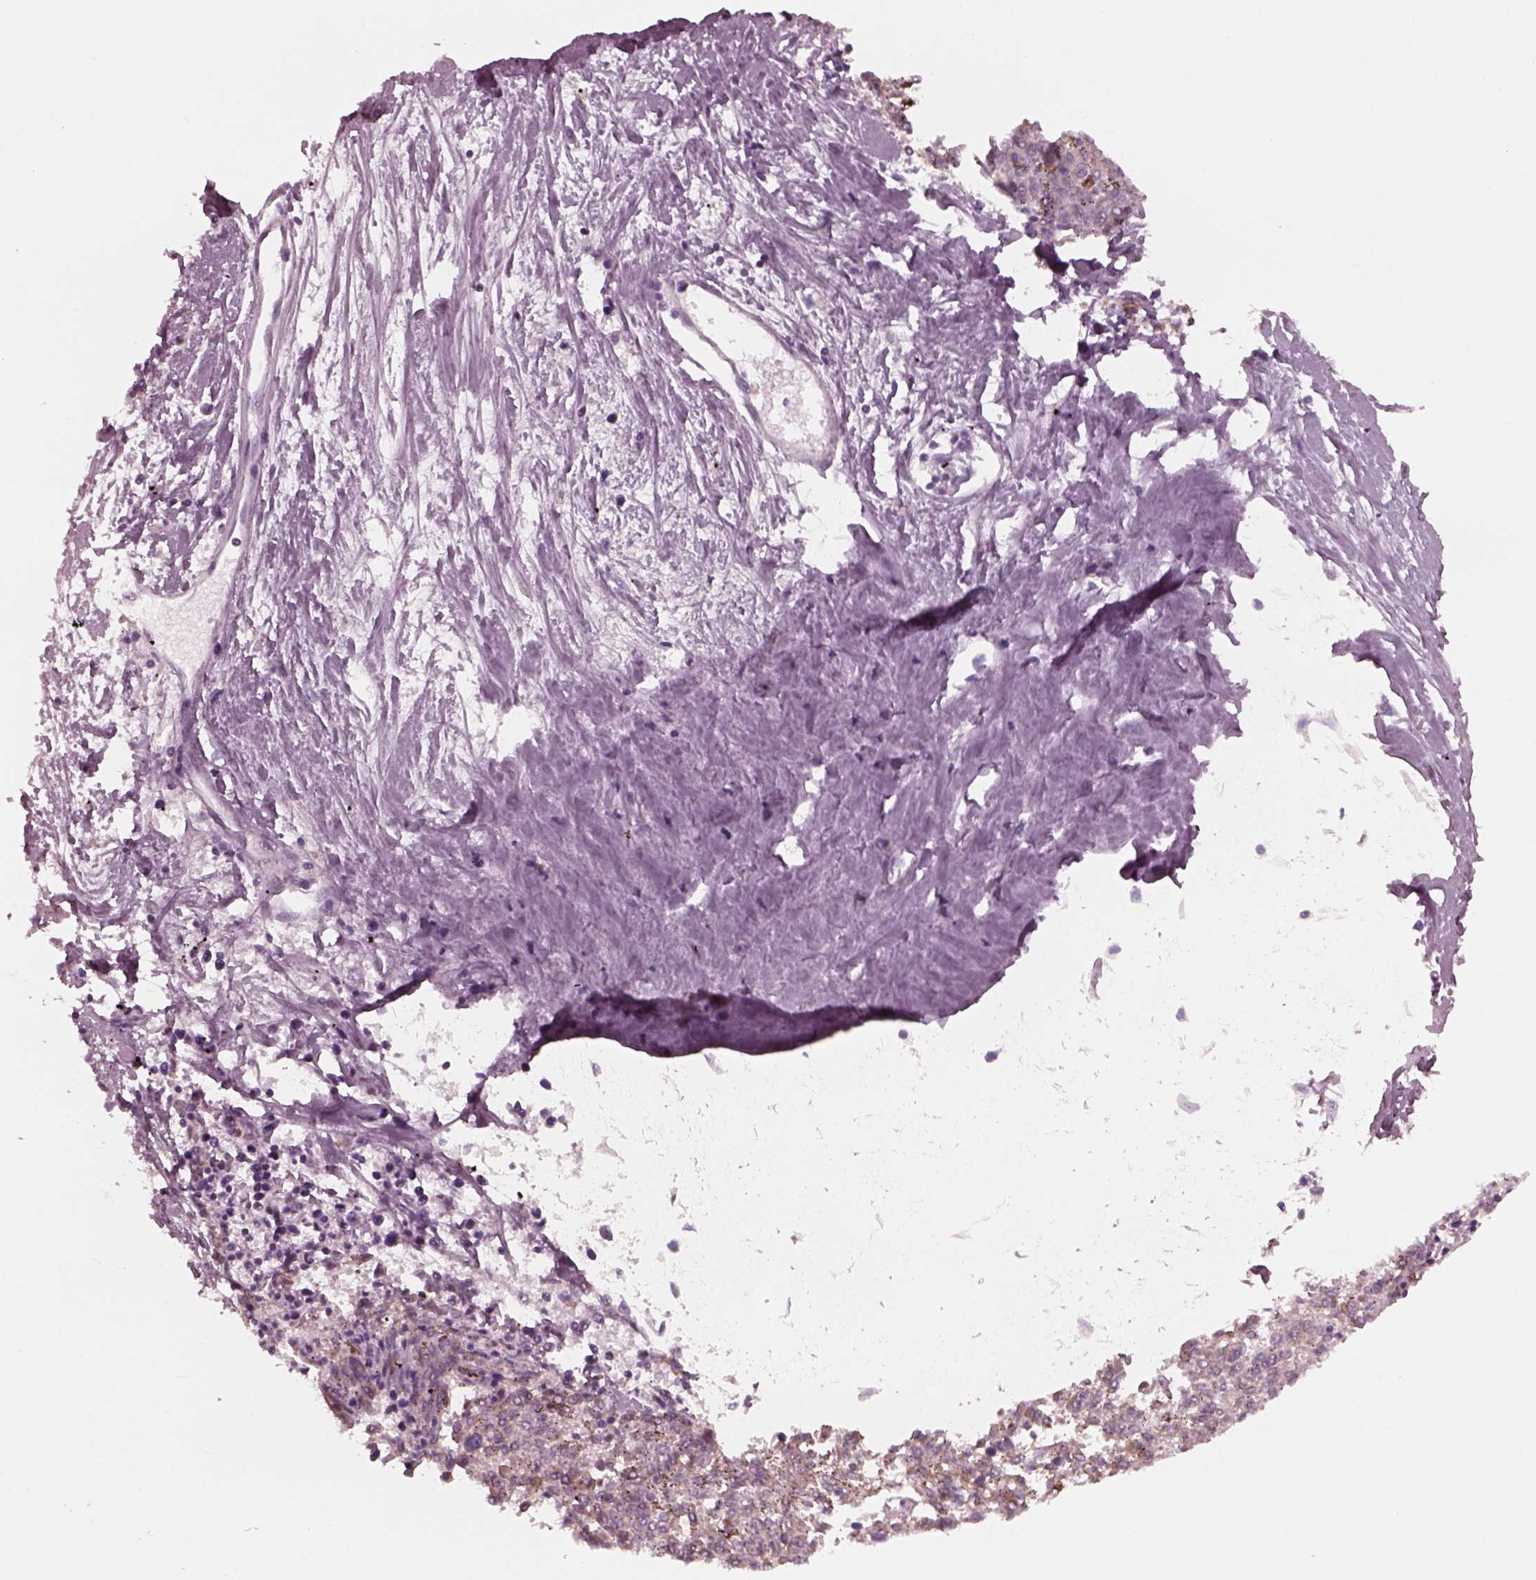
{"staining": {"intensity": "moderate", "quantity": "<25%", "location": "cytoplasmic/membranous"}, "tissue": "melanoma", "cell_type": "Tumor cells", "image_type": "cancer", "snomed": [{"axis": "morphology", "description": "Malignant melanoma, NOS"}, {"axis": "topography", "description": "Skin"}], "caption": "Protein analysis of melanoma tissue shows moderate cytoplasmic/membranous staining in approximately <25% of tumor cells. Using DAB (brown) and hematoxylin (blue) stains, captured at high magnification using brightfield microscopy.", "gene": "CELSR3", "patient": {"sex": "female", "age": 72}}